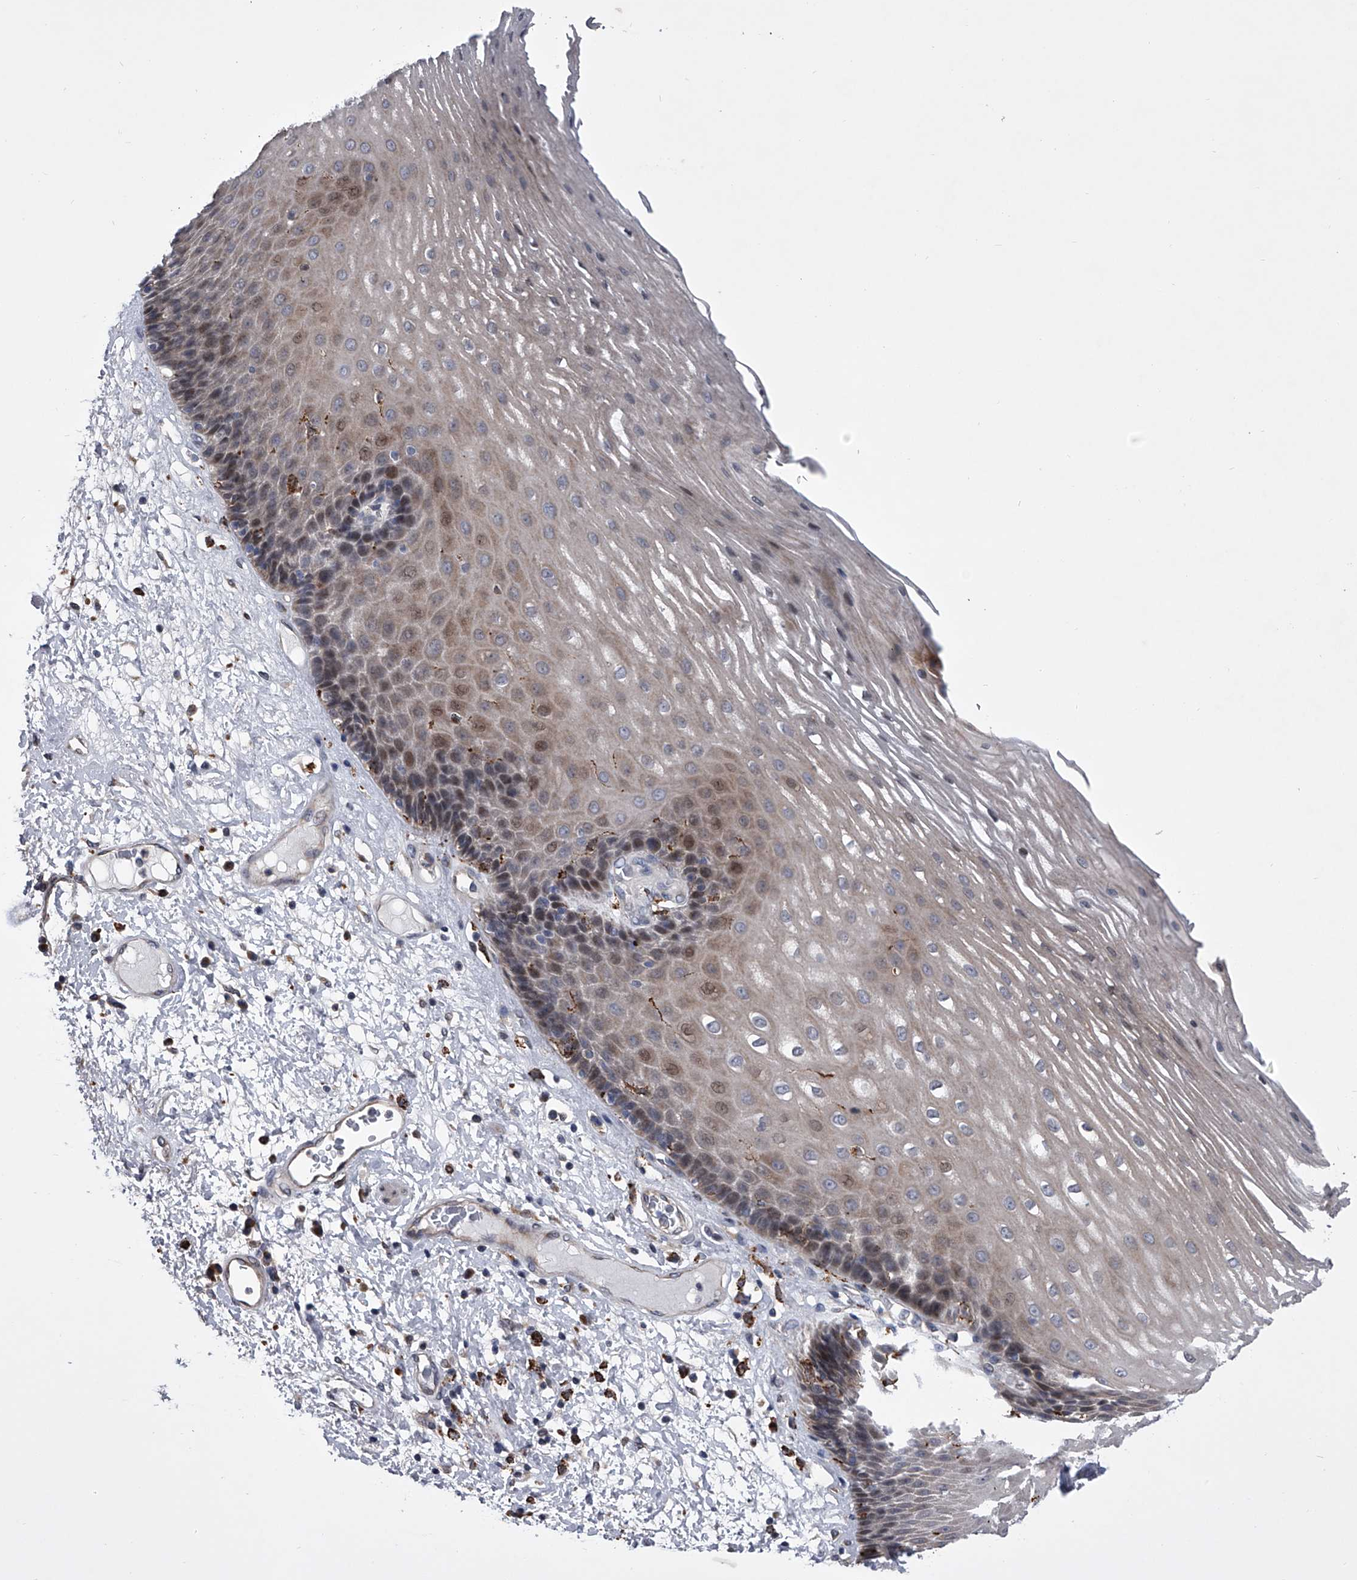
{"staining": {"intensity": "moderate", "quantity": "<25%", "location": "cytoplasmic/membranous,nuclear"}, "tissue": "esophagus", "cell_type": "Squamous epithelial cells", "image_type": "normal", "snomed": [{"axis": "morphology", "description": "Normal tissue, NOS"}, {"axis": "morphology", "description": "Adenocarcinoma, NOS"}, {"axis": "topography", "description": "Esophagus"}], "caption": "High-power microscopy captured an immunohistochemistry (IHC) photomicrograph of benign esophagus, revealing moderate cytoplasmic/membranous,nuclear staining in approximately <25% of squamous epithelial cells.", "gene": "TRIM8", "patient": {"sex": "male", "age": 62}}